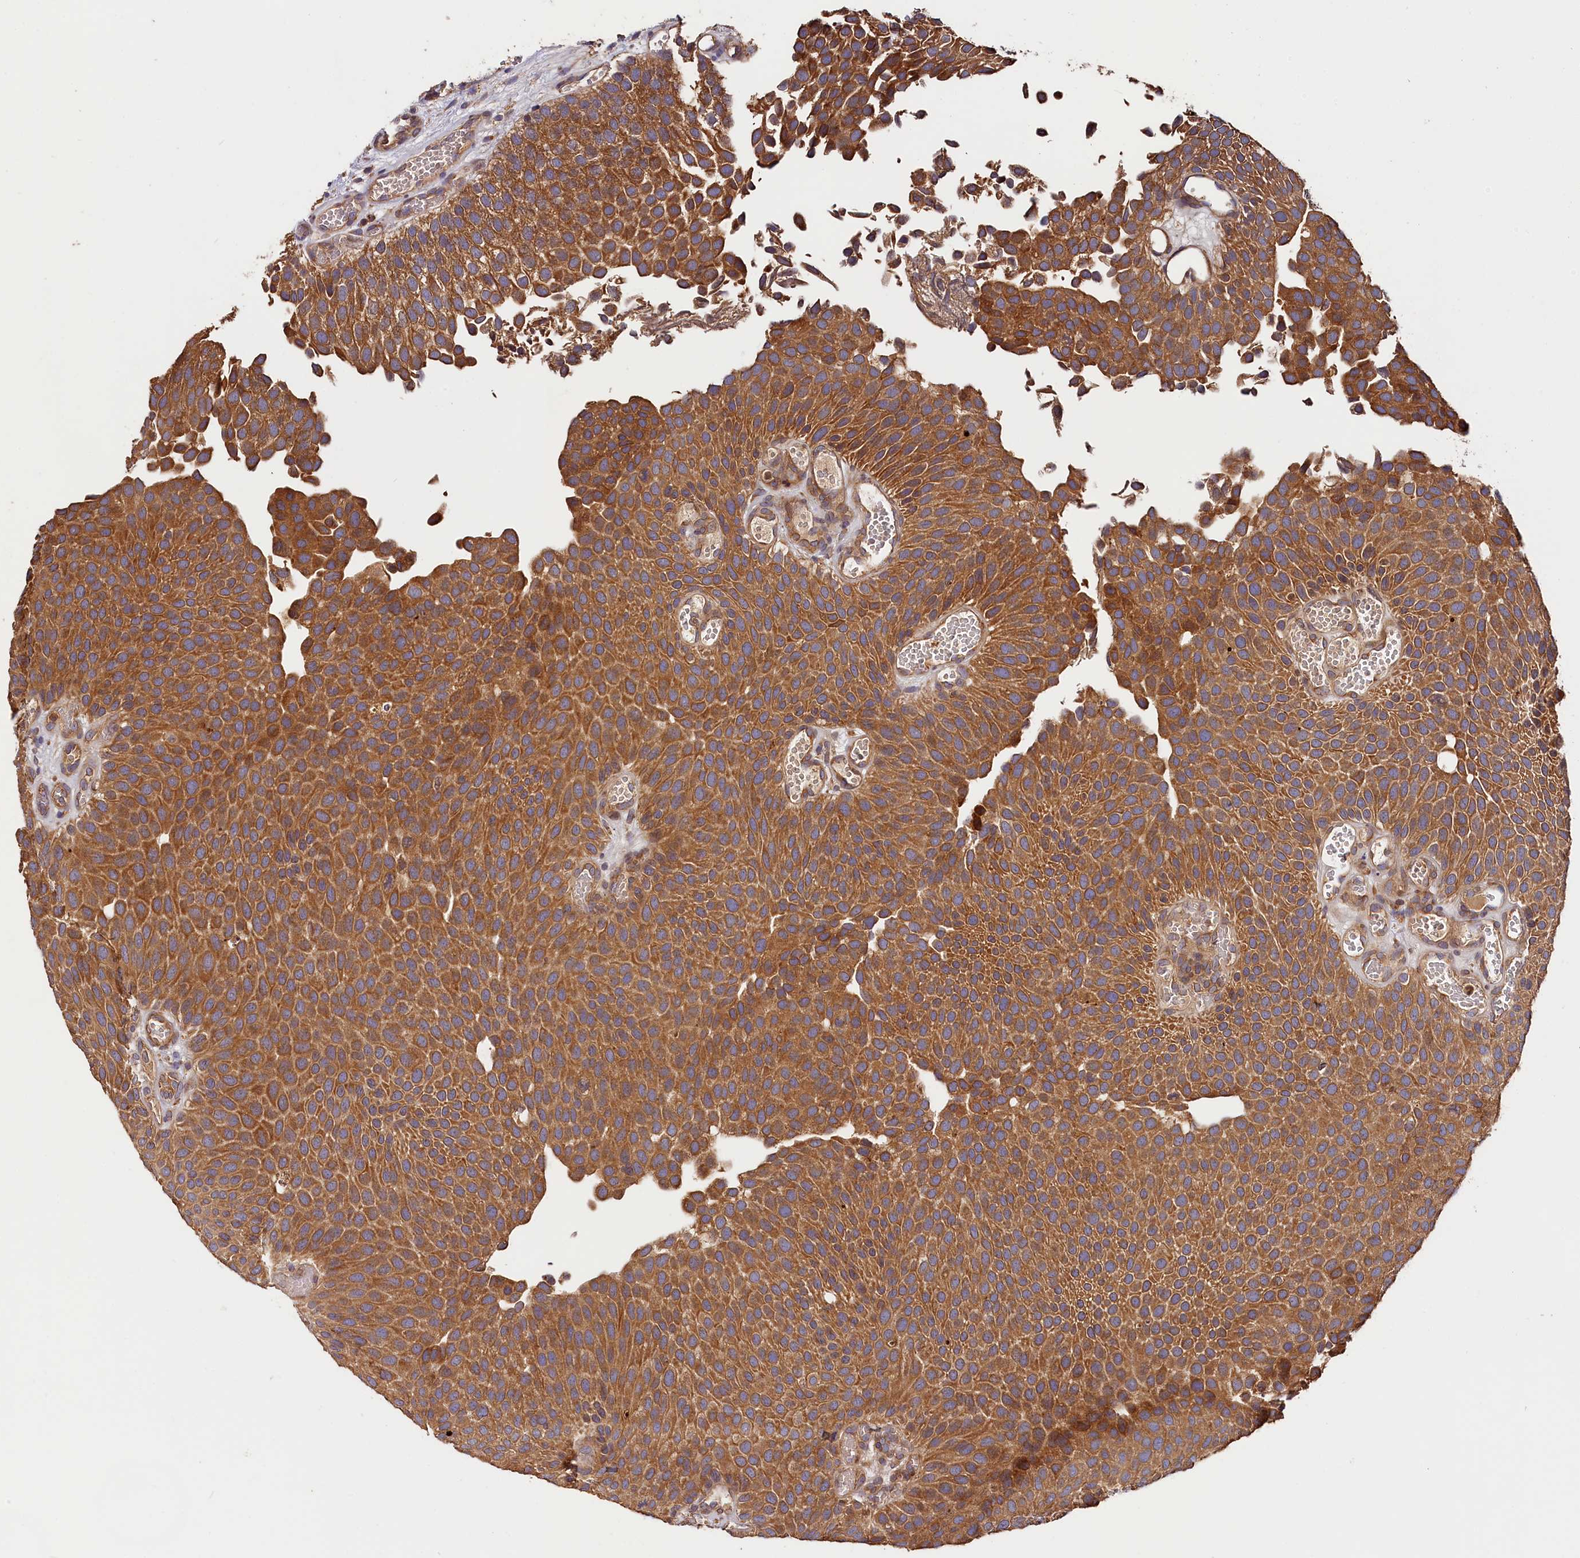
{"staining": {"intensity": "strong", "quantity": ">75%", "location": "cytoplasmic/membranous"}, "tissue": "urothelial cancer", "cell_type": "Tumor cells", "image_type": "cancer", "snomed": [{"axis": "morphology", "description": "Urothelial carcinoma, Low grade"}, {"axis": "topography", "description": "Urinary bladder"}], "caption": "A histopathology image of human urothelial cancer stained for a protein shows strong cytoplasmic/membranous brown staining in tumor cells.", "gene": "HMOX2", "patient": {"sex": "male", "age": 89}}